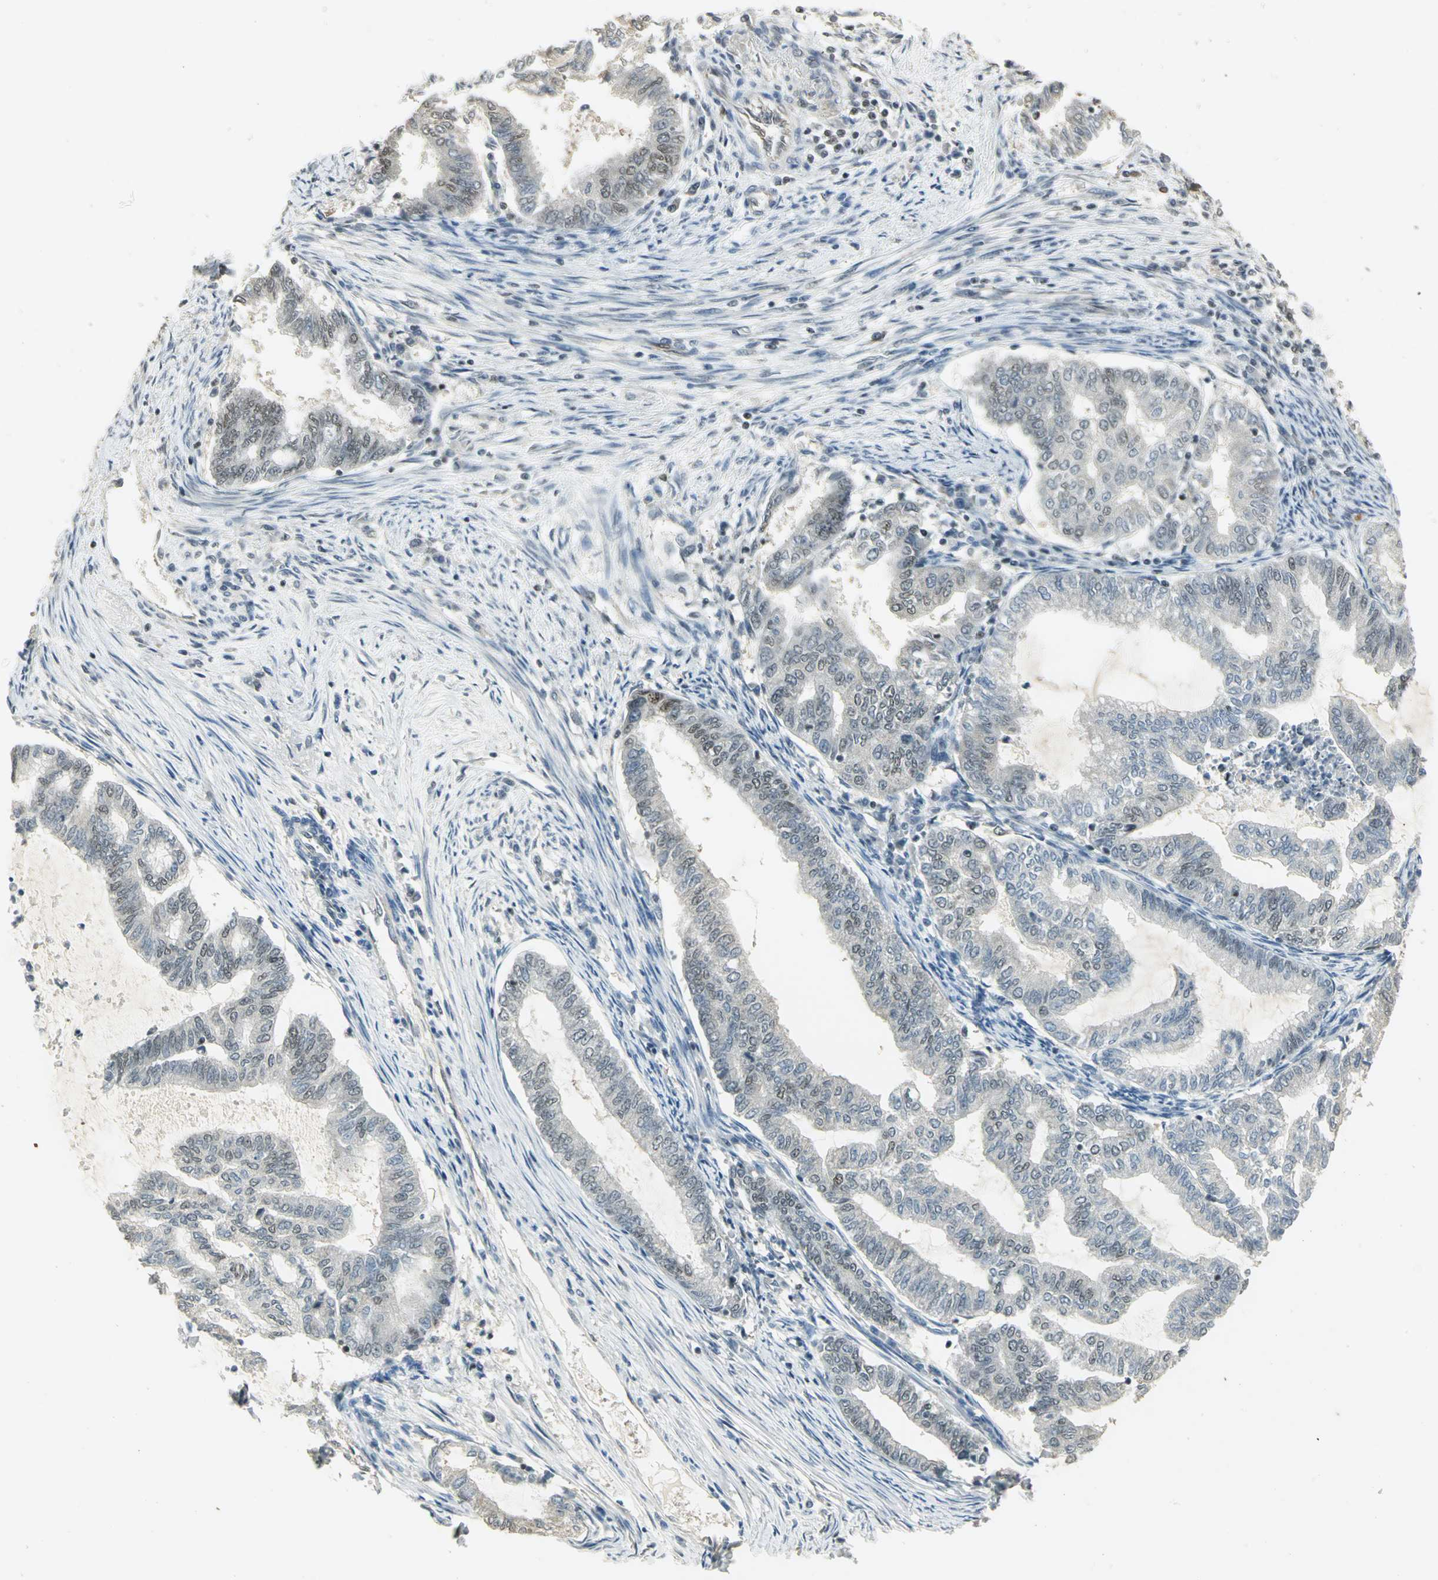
{"staining": {"intensity": "weak", "quantity": "25%-75%", "location": "nuclear"}, "tissue": "endometrial cancer", "cell_type": "Tumor cells", "image_type": "cancer", "snomed": [{"axis": "morphology", "description": "Adenocarcinoma, NOS"}, {"axis": "topography", "description": "Endometrium"}], "caption": "Immunohistochemistry of human adenocarcinoma (endometrial) exhibits low levels of weak nuclear positivity in approximately 25%-75% of tumor cells. The protein is stained brown, and the nuclei are stained in blue (DAB IHC with brightfield microscopy, high magnification).", "gene": "ELF1", "patient": {"sex": "female", "age": 79}}